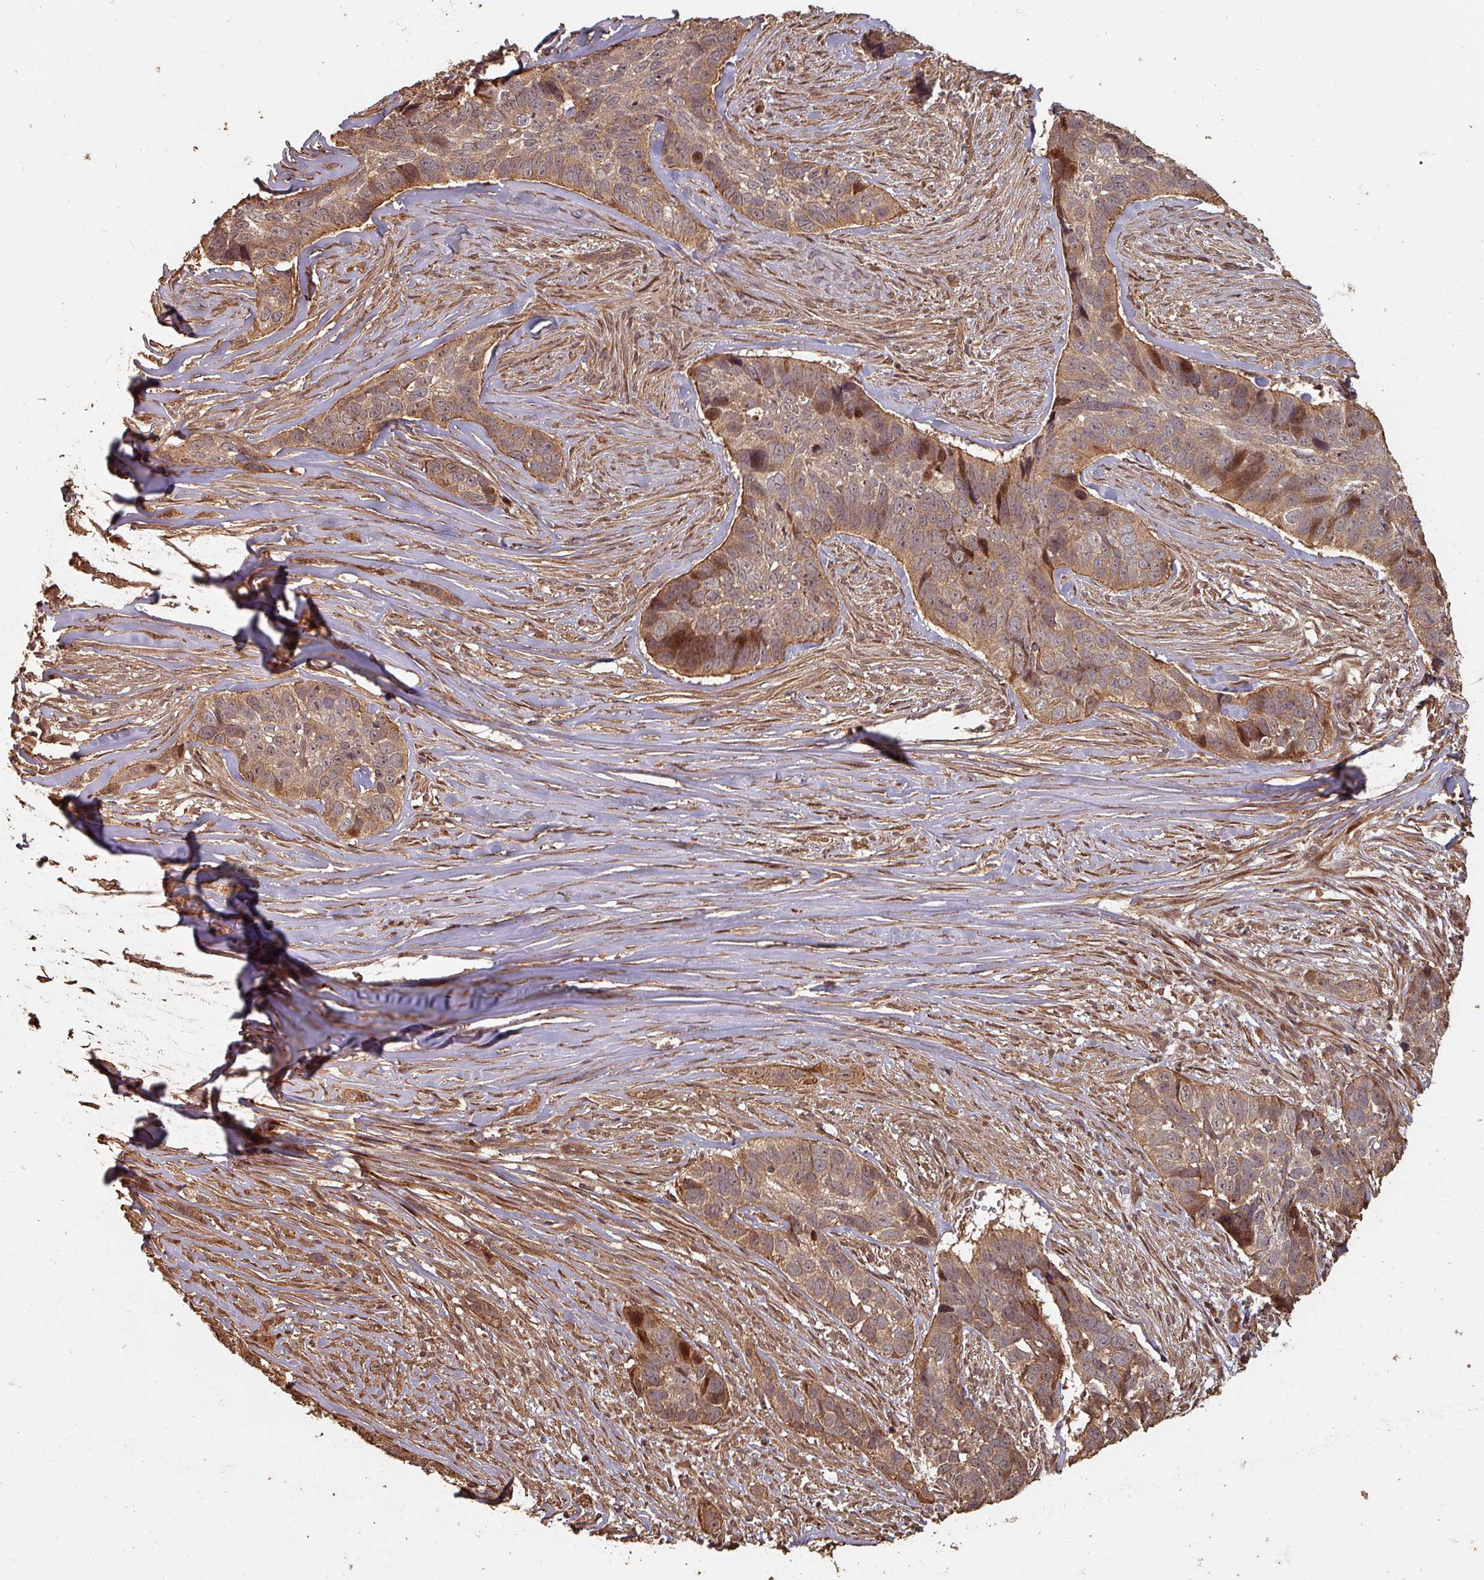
{"staining": {"intensity": "moderate", "quantity": ">75%", "location": "cytoplasmic/membranous,nuclear"}, "tissue": "skin cancer", "cell_type": "Tumor cells", "image_type": "cancer", "snomed": [{"axis": "morphology", "description": "Basal cell carcinoma"}, {"axis": "topography", "description": "Skin"}], "caption": "Brown immunohistochemical staining in skin cancer (basal cell carcinoma) shows moderate cytoplasmic/membranous and nuclear expression in approximately >75% of tumor cells. (brown staining indicates protein expression, while blue staining denotes nuclei).", "gene": "EID1", "patient": {"sex": "female", "age": 82}}